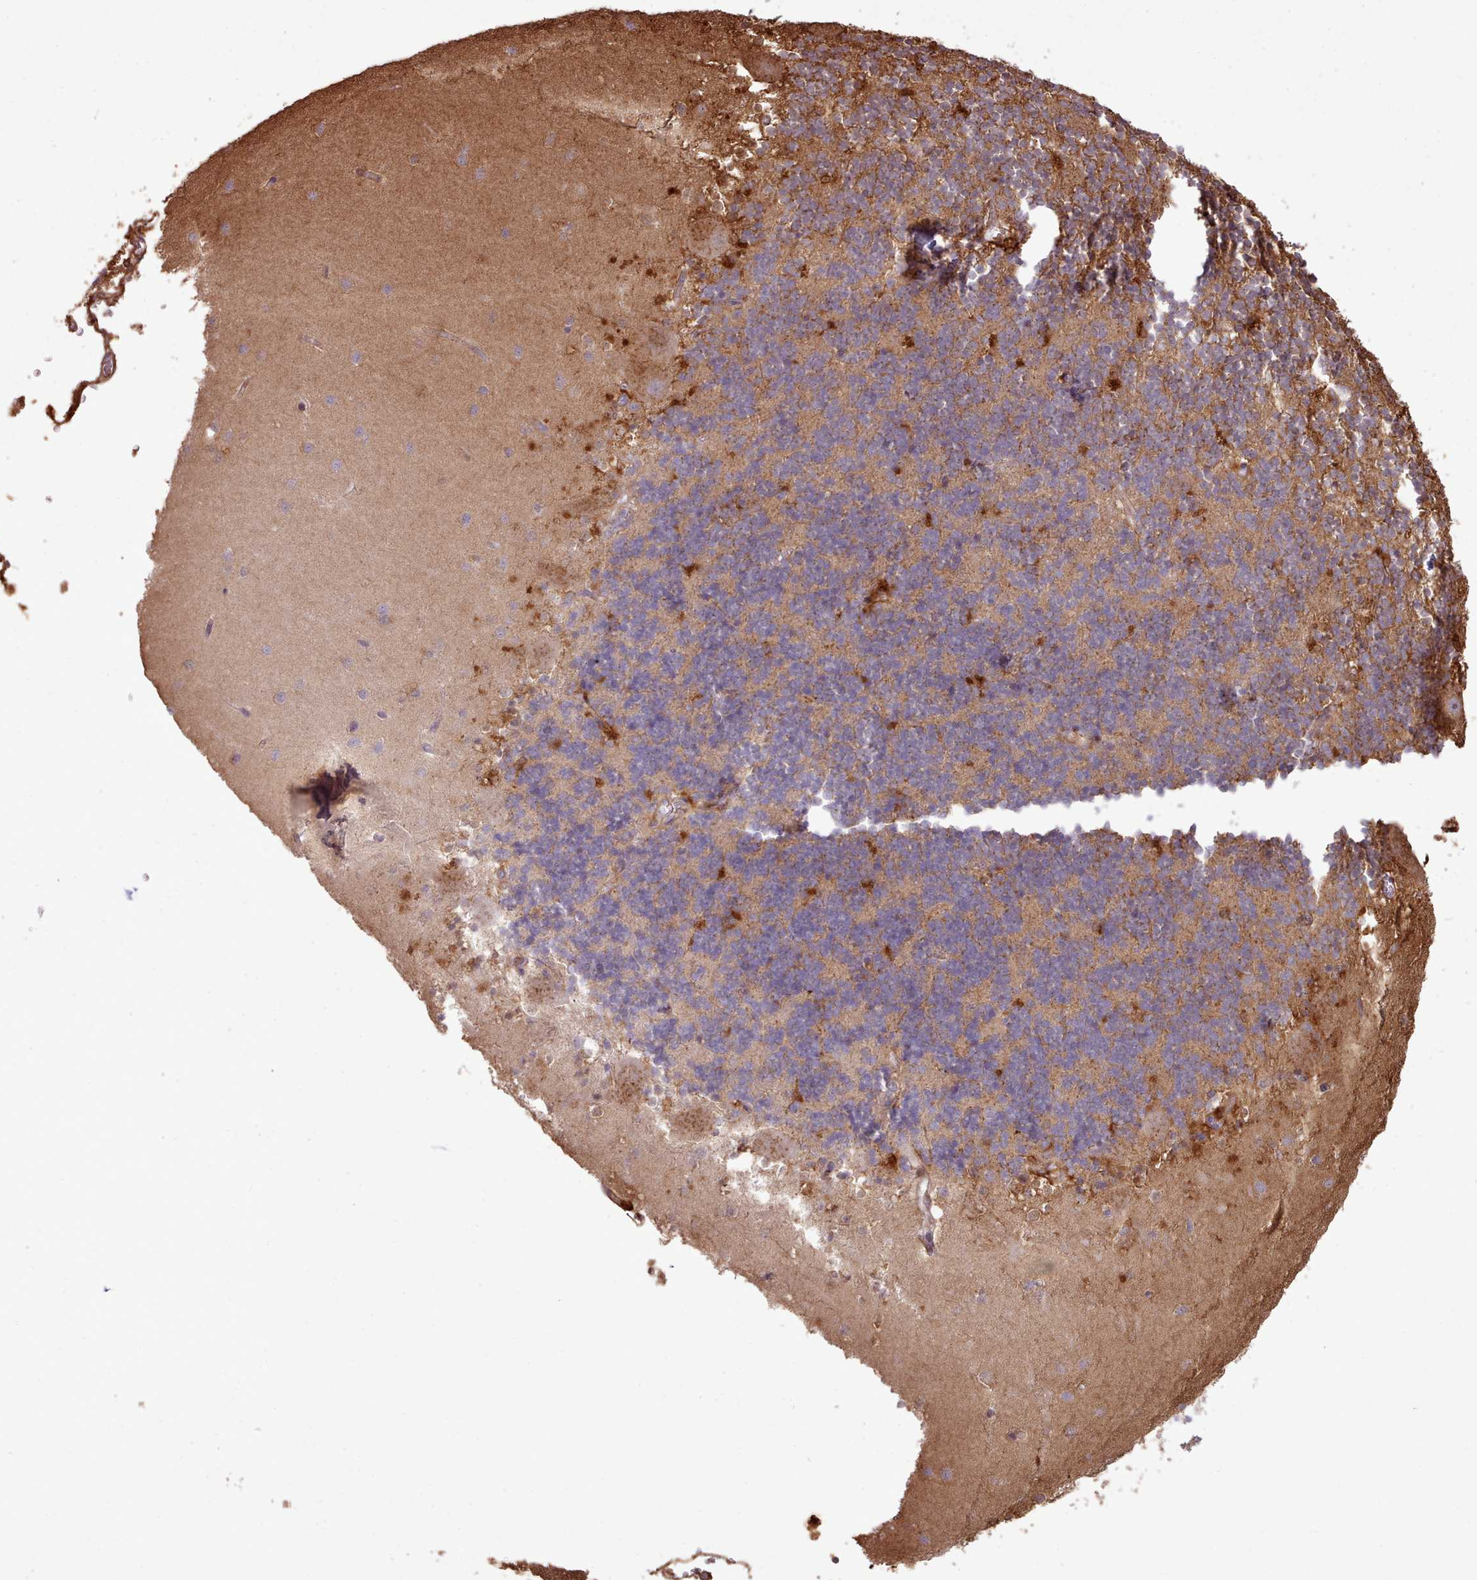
{"staining": {"intensity": "moderate", "quantity": "25%-75%", "location": "cytoplasmic/membranous"}, "tissue": "cerebellum", "cell_type": "Cells in granular layer", "image_type": "normal", "snomed": [{"axis": "morphology", "description": "Normal tissue, NOS"}, {"axis": "topography", "description": "Cerebellum"}], "caption": "Cerebellum stained with DAB (3,3'-diaminobenzidine) immunohistochemistry (IHC) exhibits medium levels of moderate cytoplasmic/membranous expression in about 25%-75% of cells in granular layer. The staining is performed using DAB (3,3'-diaminobenzidine) brown chromogen to label protein expression. The nuclei are counter-stained blue using hematoxylin.", "gene": "PPP3R1", "patient": {"sex": "male", "age": 54}}